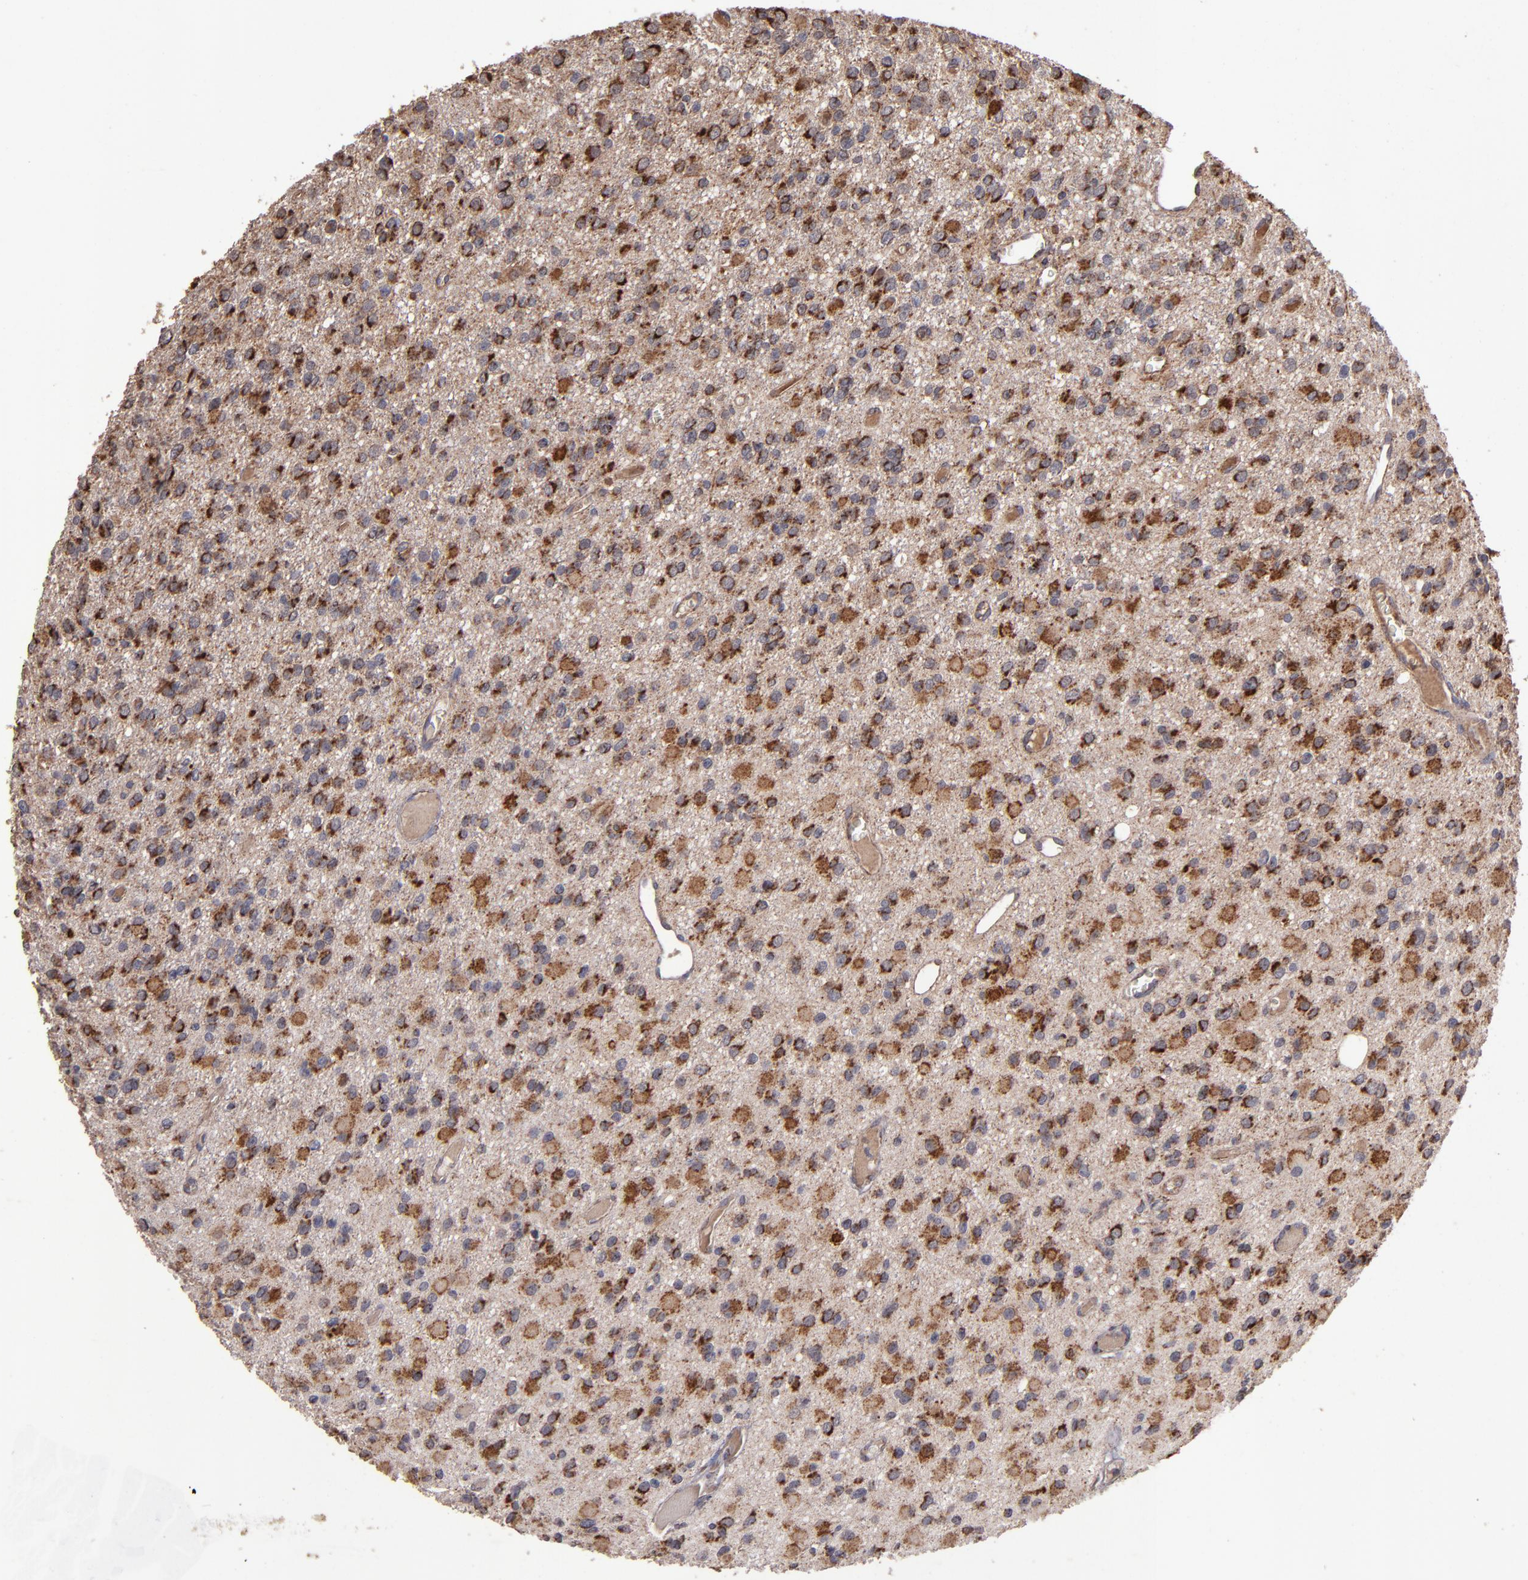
{"staining": {"intensity": "weak", "quantity": ">75%", "location": "cytoplasmic/membranous"}, "tissue": "glioma", "cell_type": "Tumor cells", "image_type": "cancer", "snomed": [{"axis": "morphology", "description": "Glioma, malignant, Low grade"}, {"axis": "topography", "description": "Brain"}], "caption": "Malignant glioma (low-grade) was stained to show a protein in brown. There is low levels of weak cytoplasmic/membranous staining in approximately >75% of tumor cells.", "gene": "TIMM9", "patient": {"sex": "male", "age": 42}}